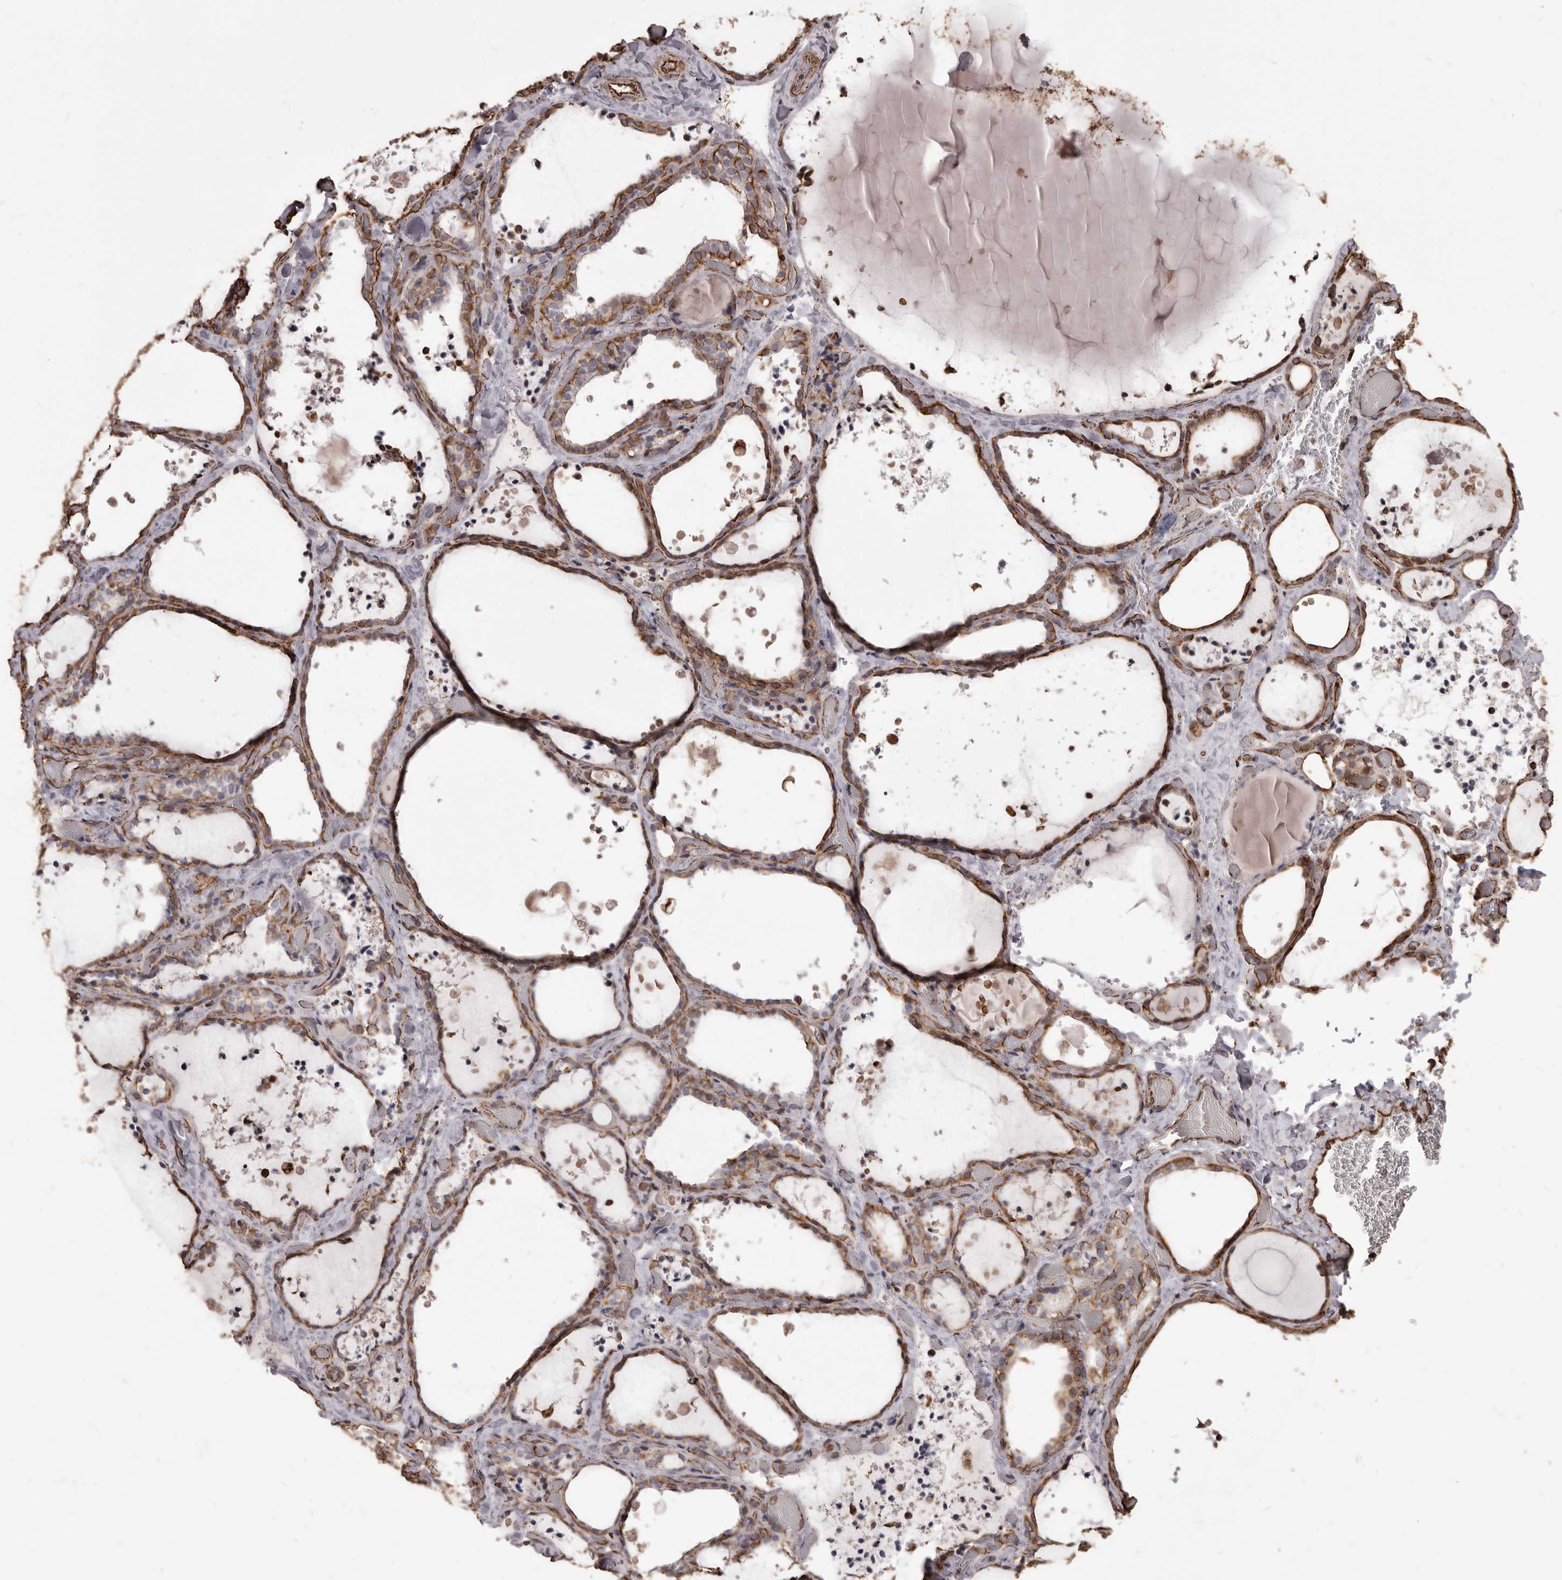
{"staining": {"intensity": "moderate", "quantity": ">75%", "location": "cytoplasmic/membranous"}, "tissue": "thyroid gland", "cell_type": "Glandular cells", "image_type": "normal", "snomed": [{"axis": "morphology", "description": "Normal tissue, NOS"}, {"axis": "topography", "description": "Thyroid gland"}], "caption": "The immunohistochemical stain shows moderate cytoplasmic/membranous expression in glandular cells of benign thyroid gland.", "gene": "MTURN", "patient": {"sex": "female", "age": 44}}